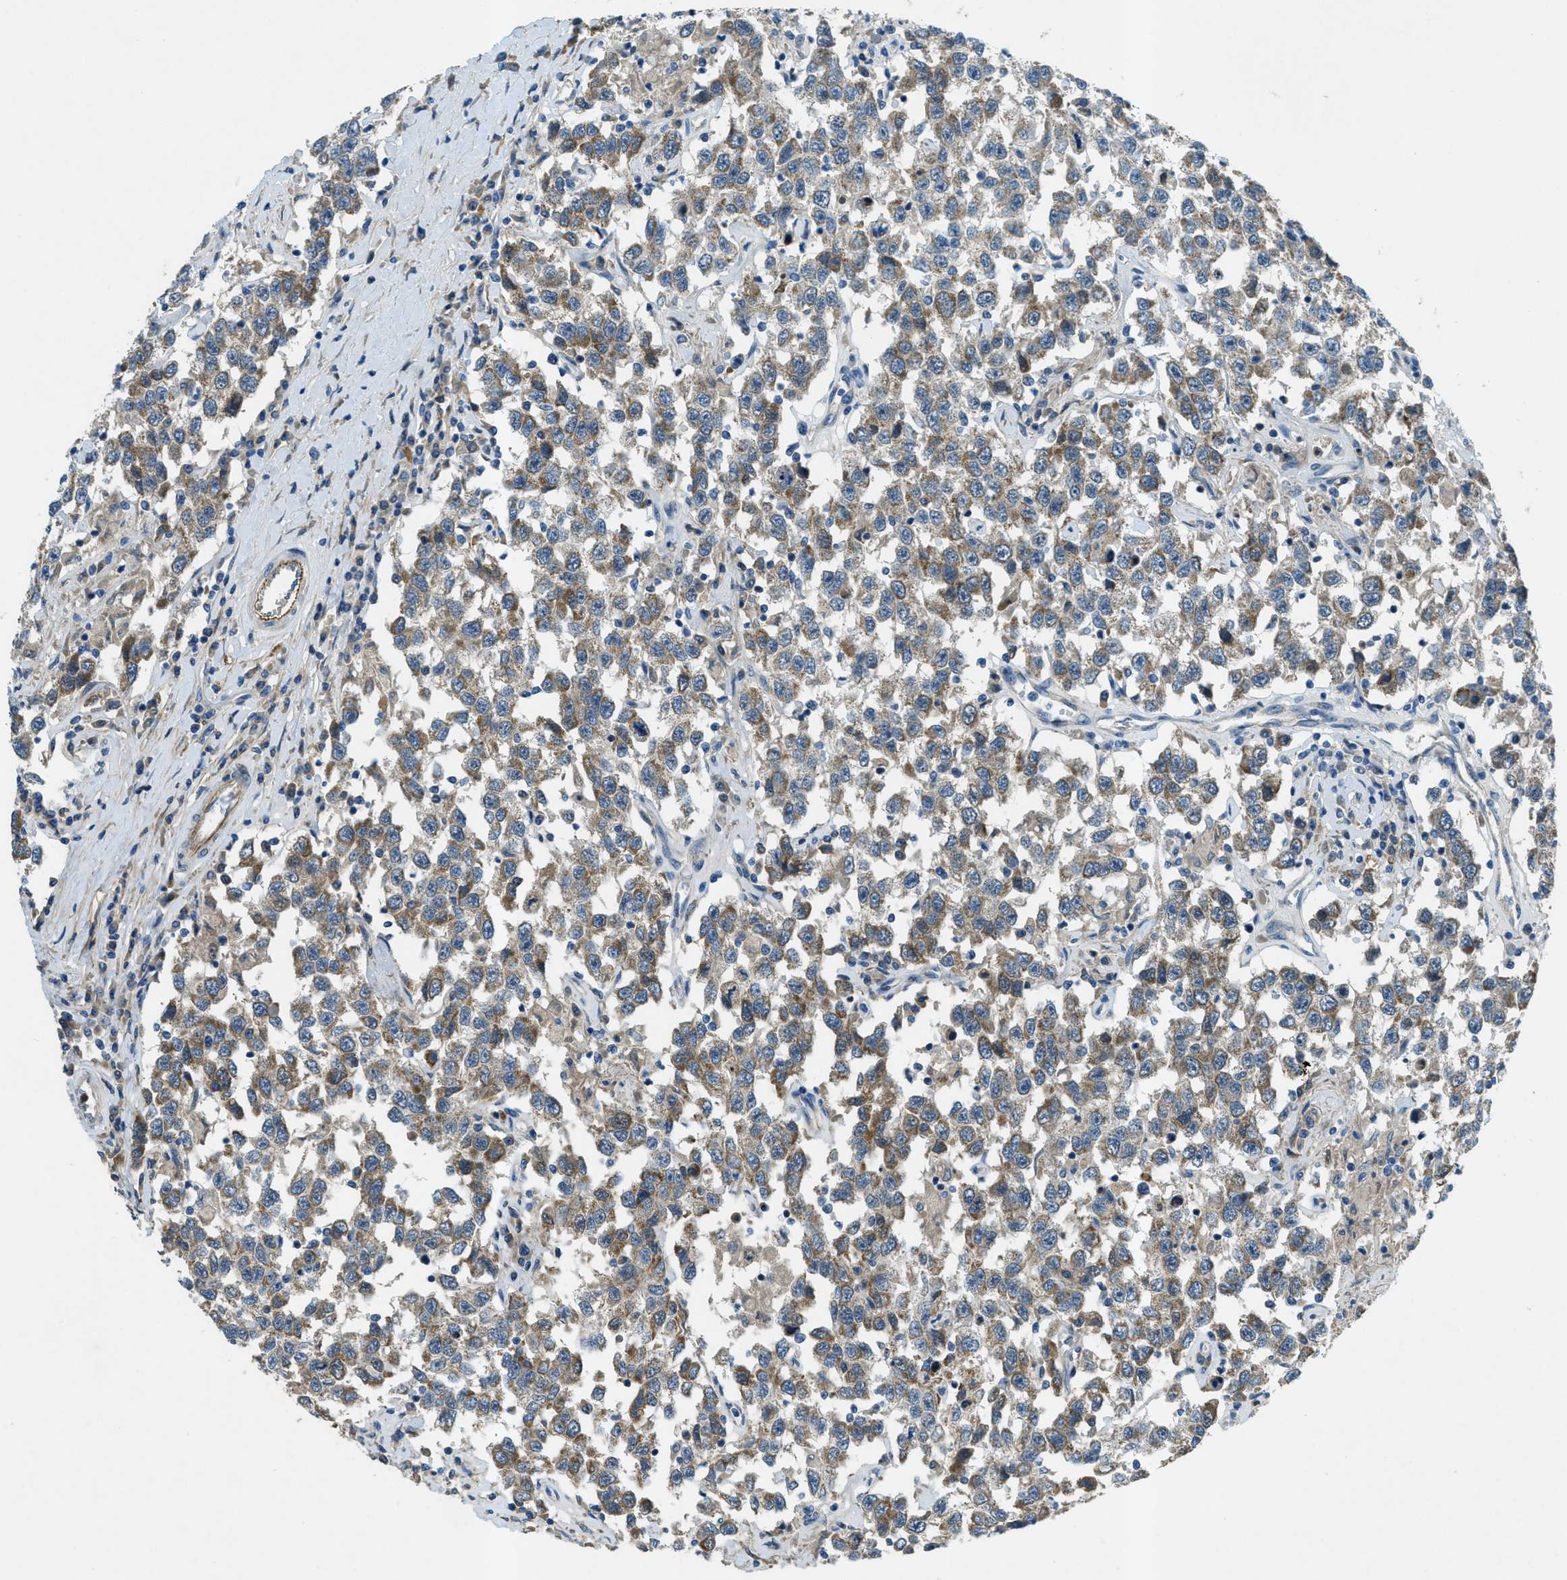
{"staining": {"intensity": "moderate", "quantity": ">75%", "location": "cytoplasmic/membranous"}, "tissue": "testis cancer", "cell_type": "Tumor cells", "image_type": "cancer", "snomed": [{"axis": "morphology", "description": "Seminoma, NOS"}, {"axis": "topography", "description": "Testis"}], "caption": "Testis cancer (seminoma) stained with DAB immunohistochemistry (IHC) demonstrates medium levels of moderate cytoplasmic/membranous expression in approximately >75% of tumor cells. The staining was performed using DAB, with brown indicating positive protein expression. Nuclei are stained blue with hematoxylin.", "gene": "SNX14", "patient": {"sex": "male", "age": 41}}